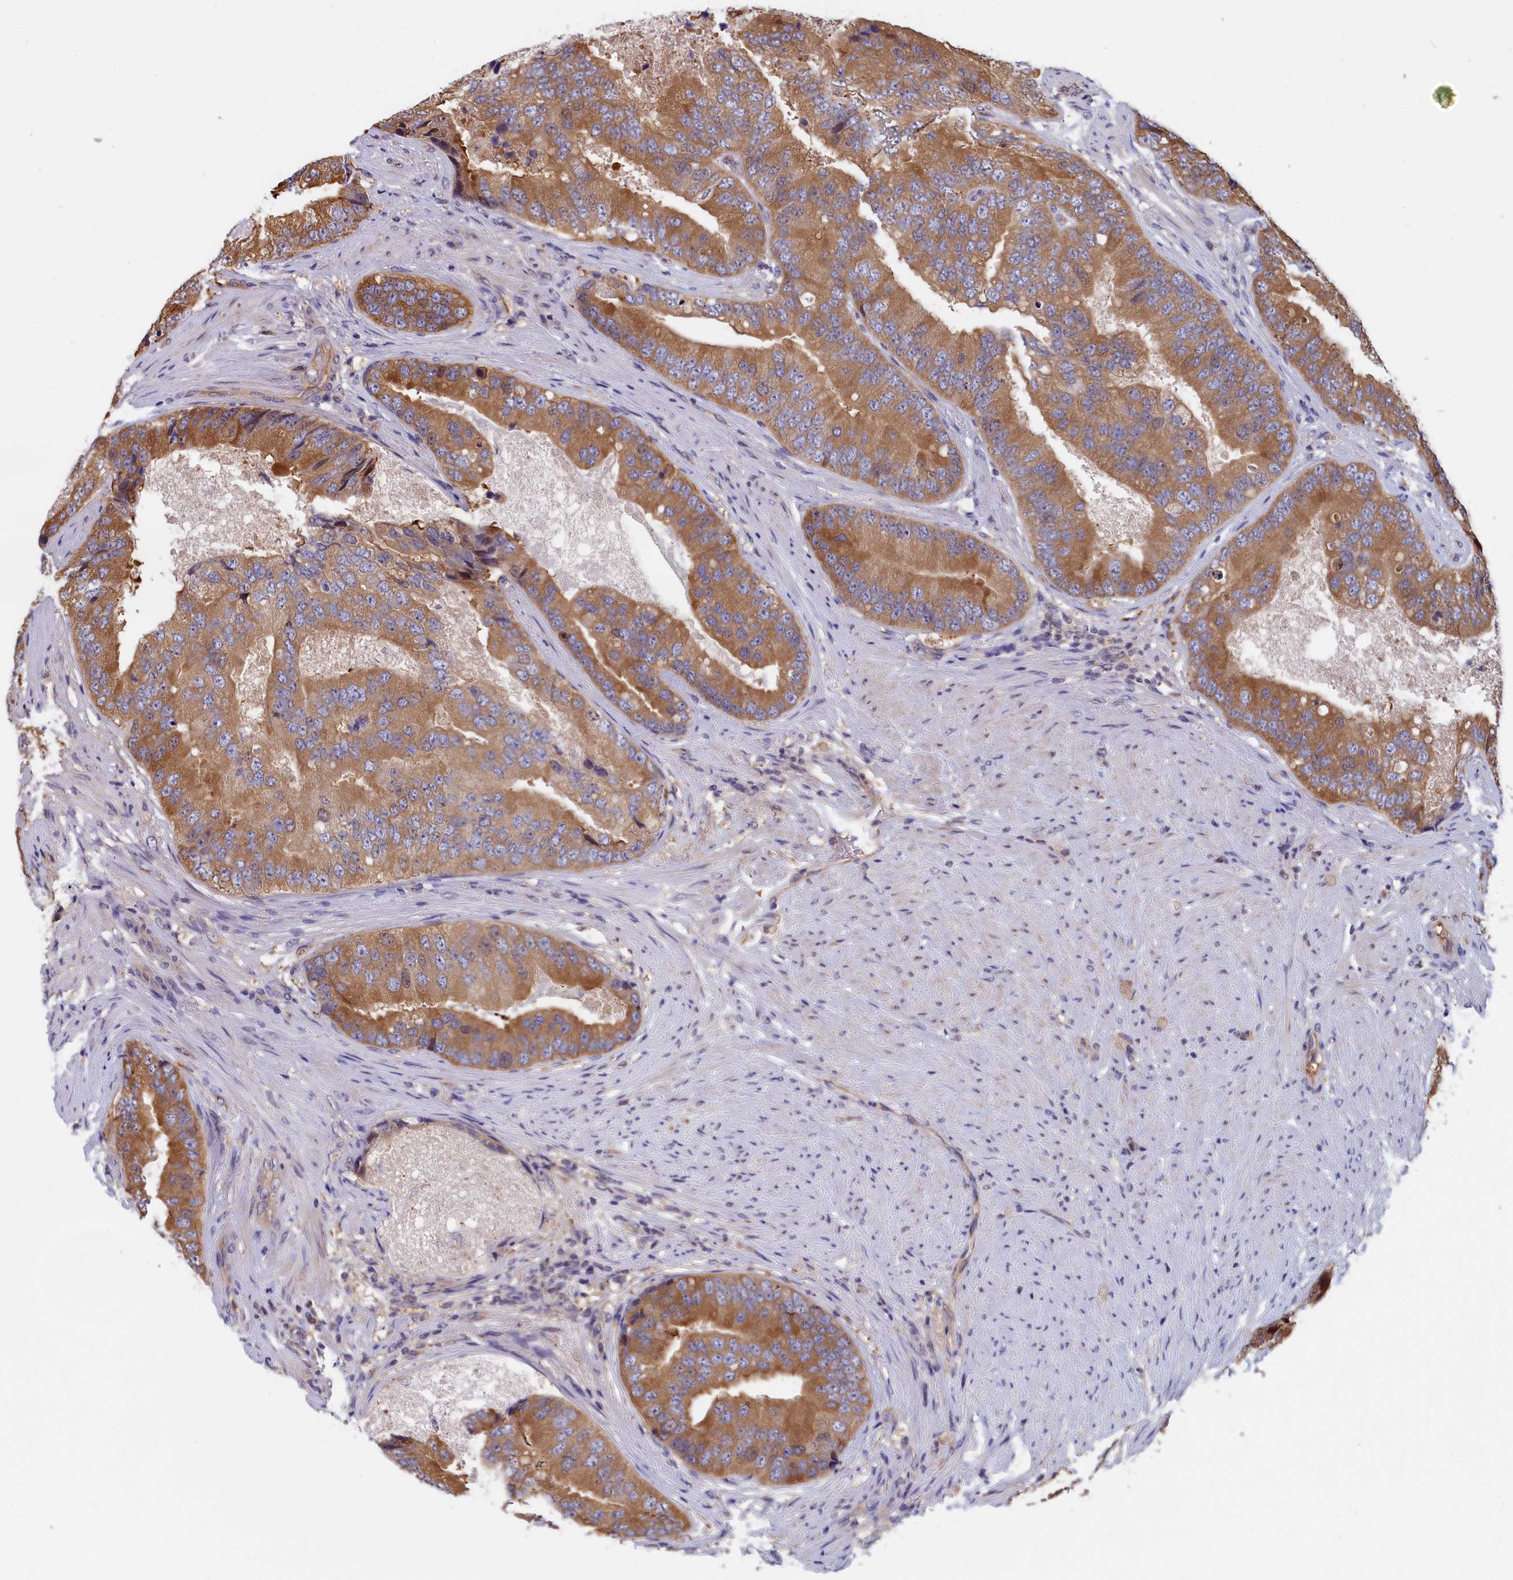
{"staining": {"intensity": "moderate", "quantity": ">75%", "location": "cytoplasmic/membranous"}, "tissue": "prostate cancer", "cell_type": "Tumor cells", "image_type": "cancer", "snomed": [{"axis": "morphology", "description": "Adenocarcinoma, High grade"}, {"axis": "topography", "description": "Prostate"}], "caption": "Tumor cells exhibit medium levels of moderate cytoplasmic/membranous positivity in about >75% of cells in prostate high-grade adenocarcinoma.", "gene": "ABCC8", "patient": {"sex": "male", "age": 70}}